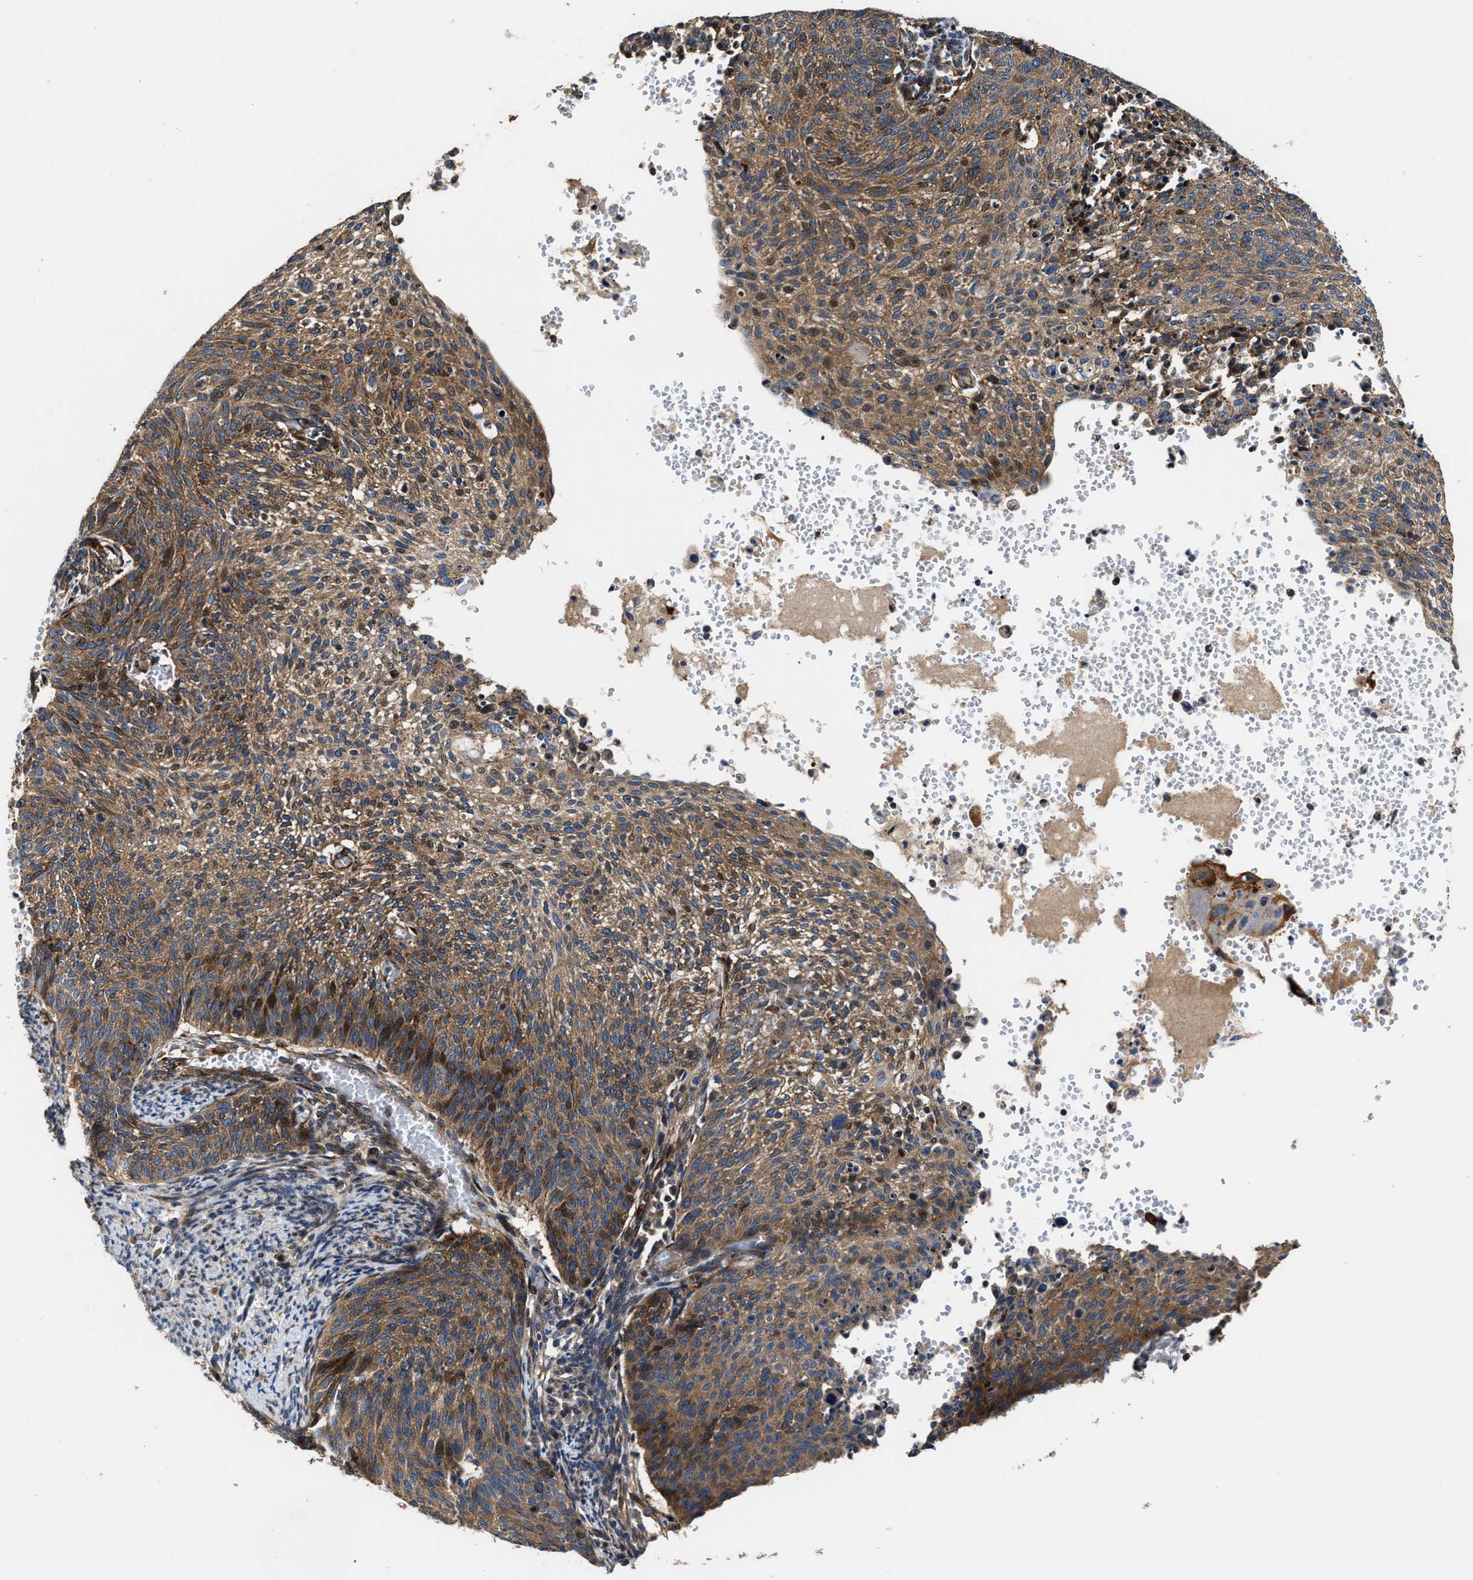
{"staining": {"intensity": "moderate", "quantity": ">75%", "location": "cytoplasmic/membranous"}, "tissue": "cervical cancer", "cell_type": "Tumor cells", "image_type": "cancer", "snomed": [{"axis": "morphology", "description": "Squamous cell carcinoma, NOS"}, {"axis": "topography", "description": "Cervix"}], "caption": "About >75% of tumor cells in human squamous cell carcinoma (cervical) display moderate cytoplasmic/membranous protein positivity as visualized by brown immunohistochemical staining.", "gene": "PTAR1", "patient": {"sex": "female", "age": 70}}